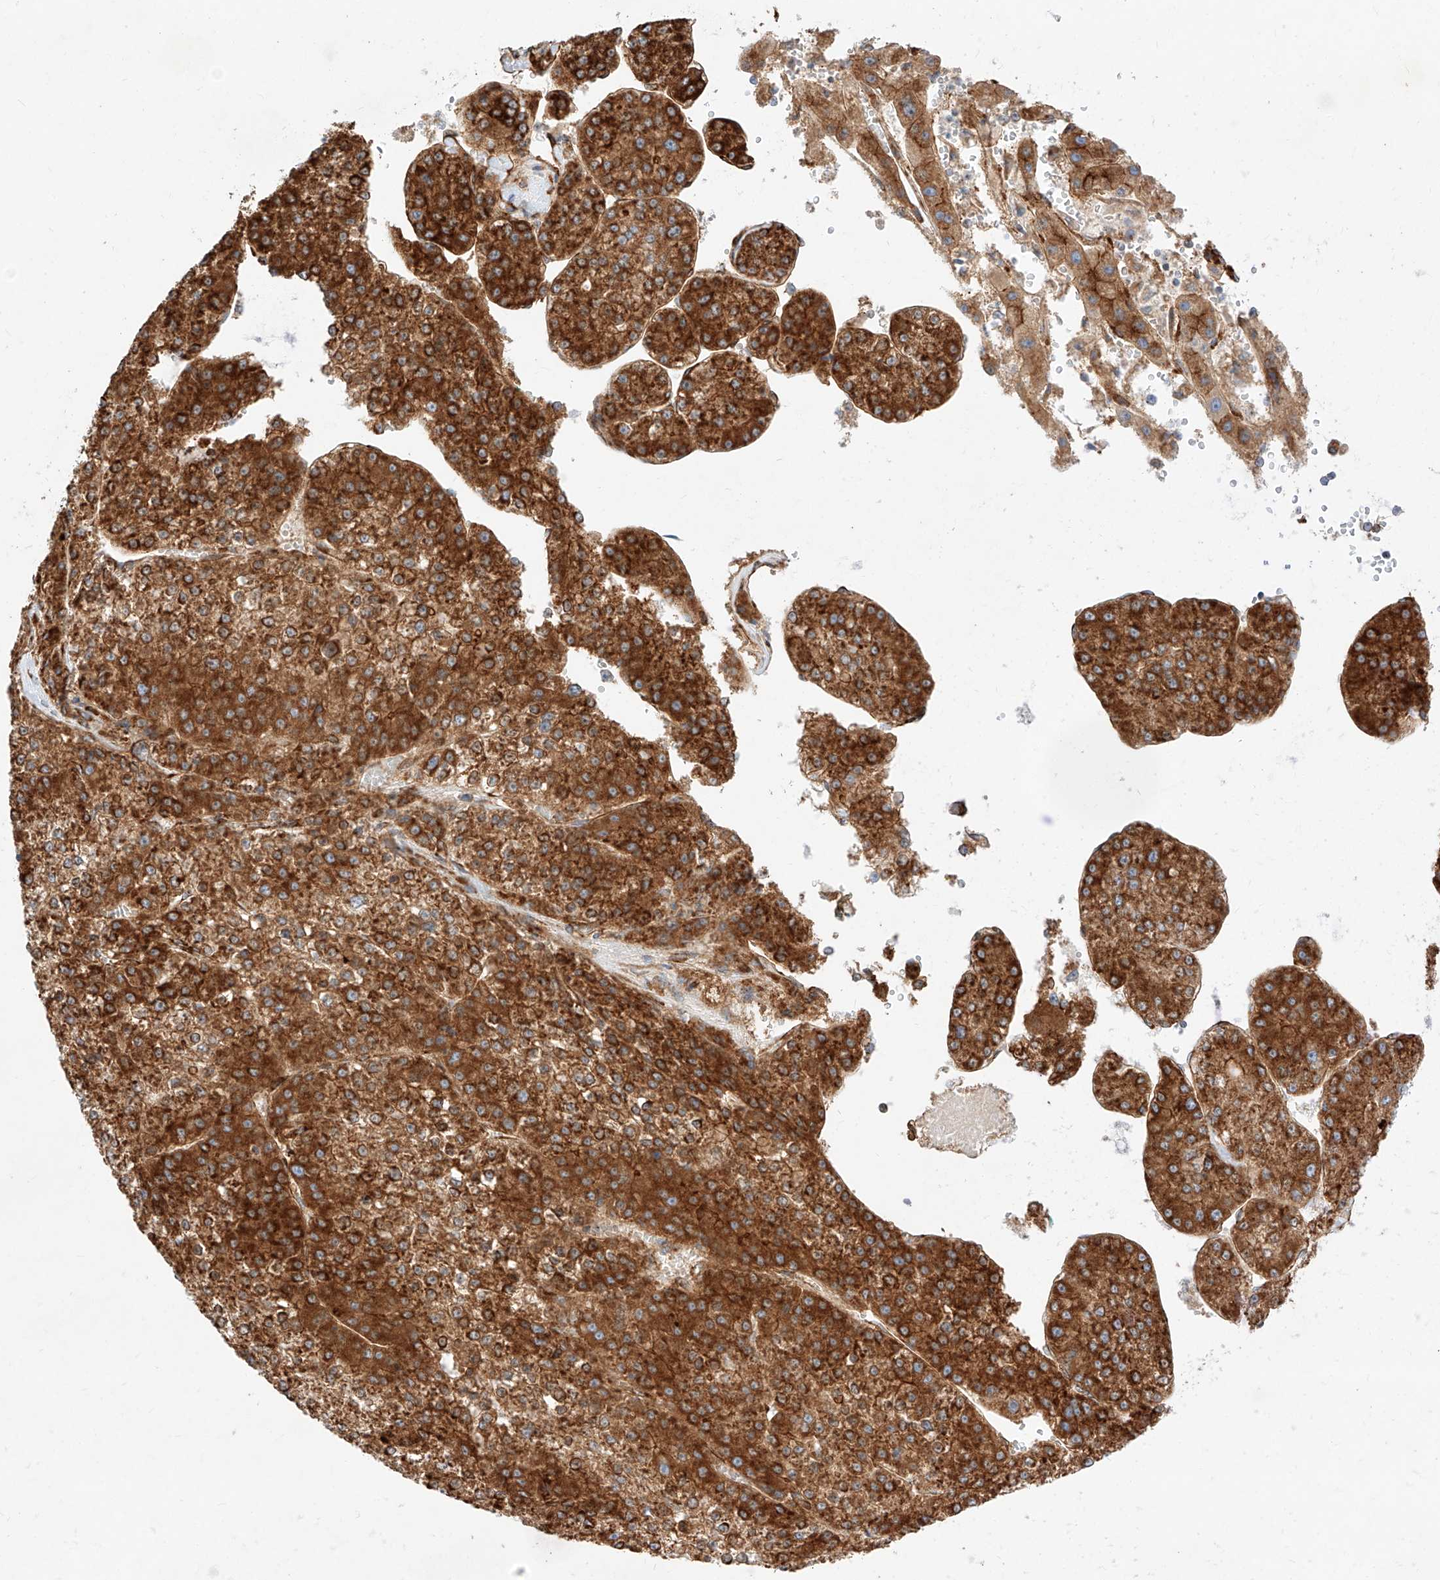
{"staining": {"intensity": "strong", "quantity": ">75%", "location": "cytoplasmic/membranous"}, "tissue": "liver cancer", "cell_type": "Tumor cells", "image_type": "cancer", "snomed": [{"axis": "morphology", "description": "Carcinoma, Hepatocellular, NOS"}, {"axis": "topography", "description": "Liver"}], "caption": "IHC (DAB (3,3'-diaminobenzidine)) staining of liver cancer displays strong cytoplasmic/membranous protein positivity in about >75% of tumor cells.", "gene": "CSGALNACT2", "patient": {"sex": "female", "age": 73}}